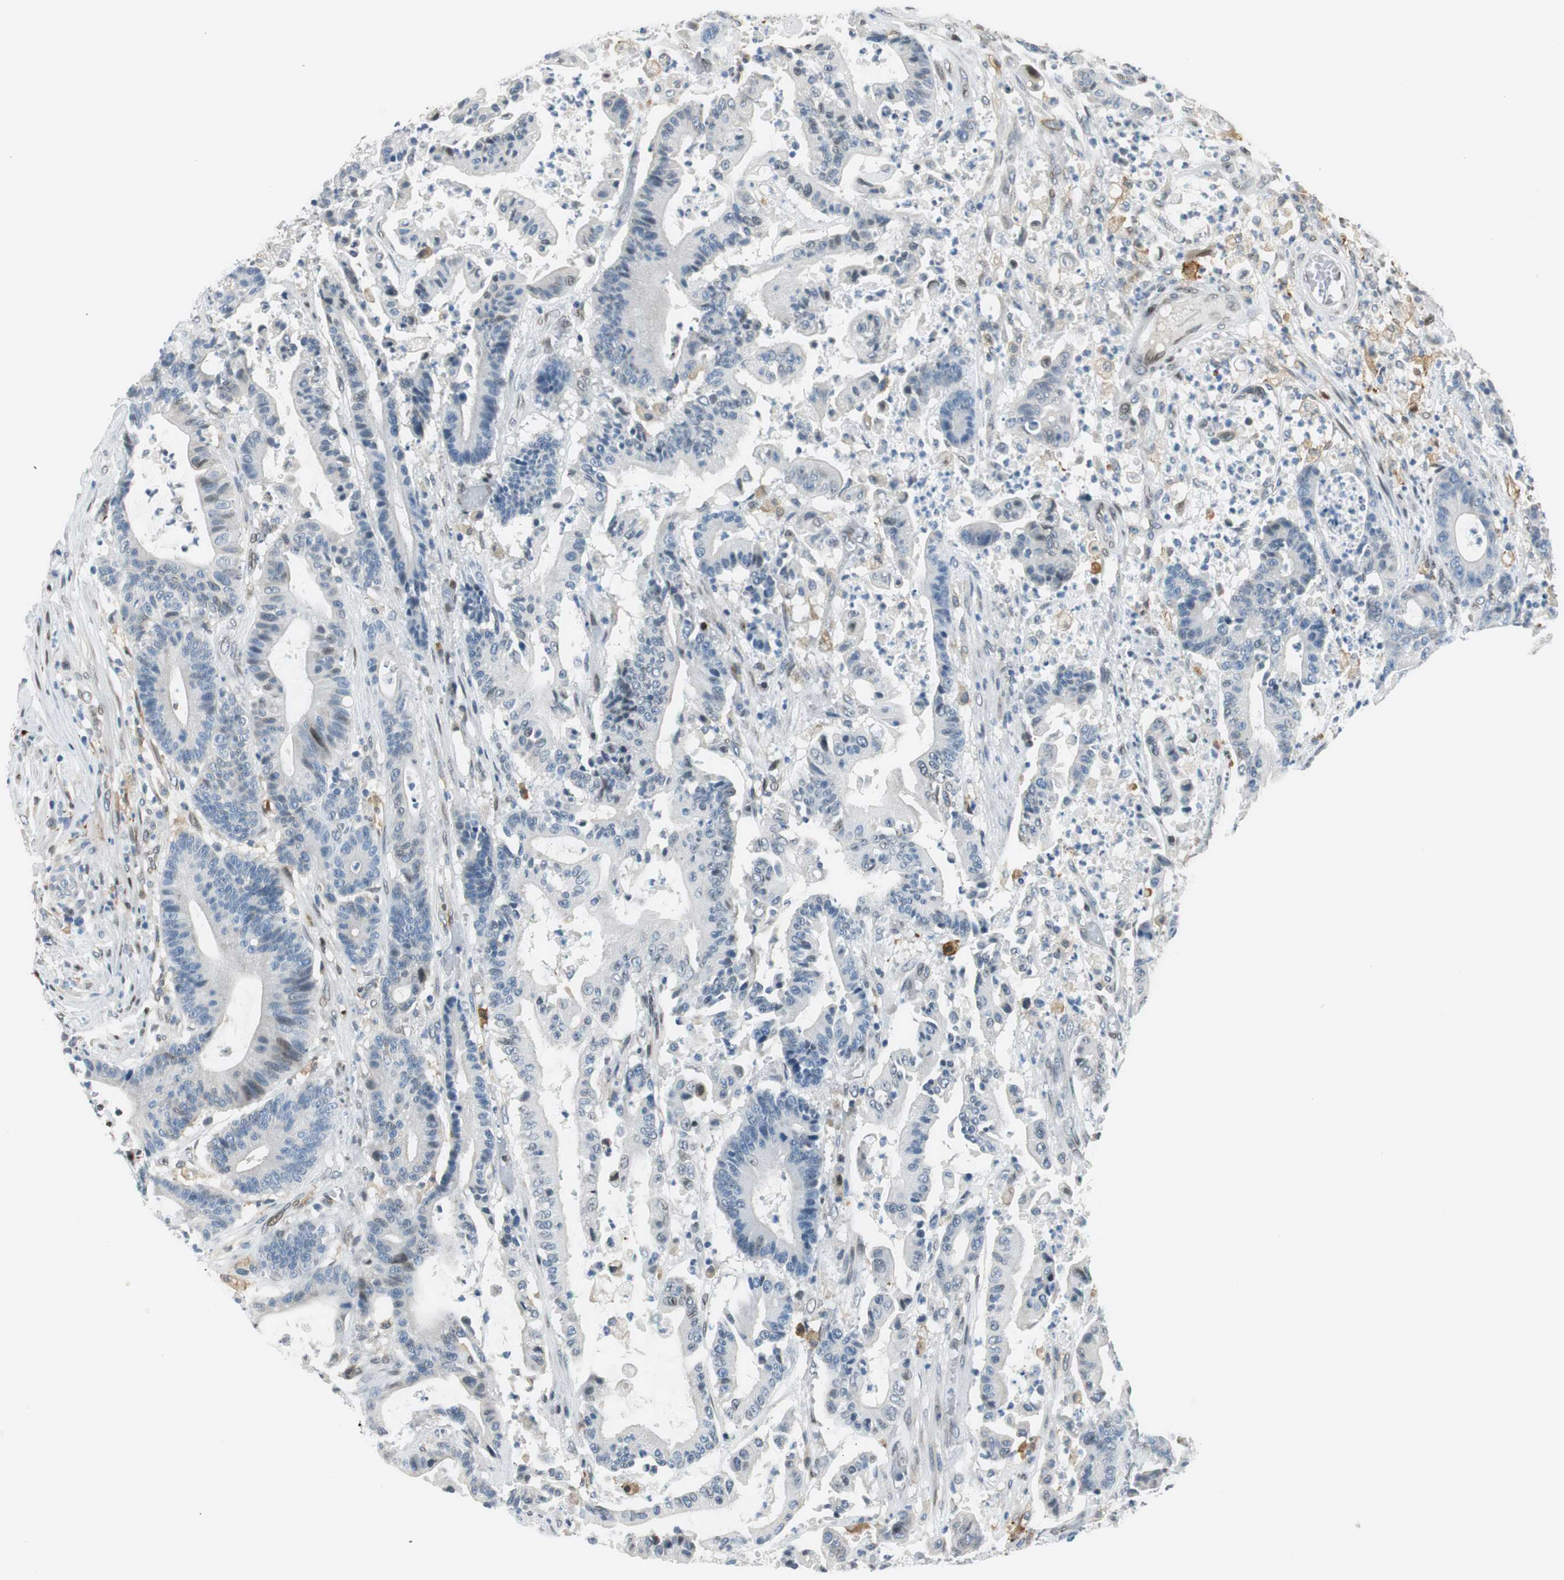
{"staining": {"intensity": "weak", "quantity": "<25%", "location": "nuclear"}, "tissue": "colorectal cancer", "cell_type": "Tumor cells", "image_type": "cancer", "snomed": [{"axis": "morphology", "description": "Adenocarcinoma, NOS"}, {"axis": "topography", "description": "Colon"}], "caption": "The histopathology image displays no significant positivity in tumor cells of colorectal cancer.", "gene": "TMEM260", "patient": {"sex": "female", "age": 84}}